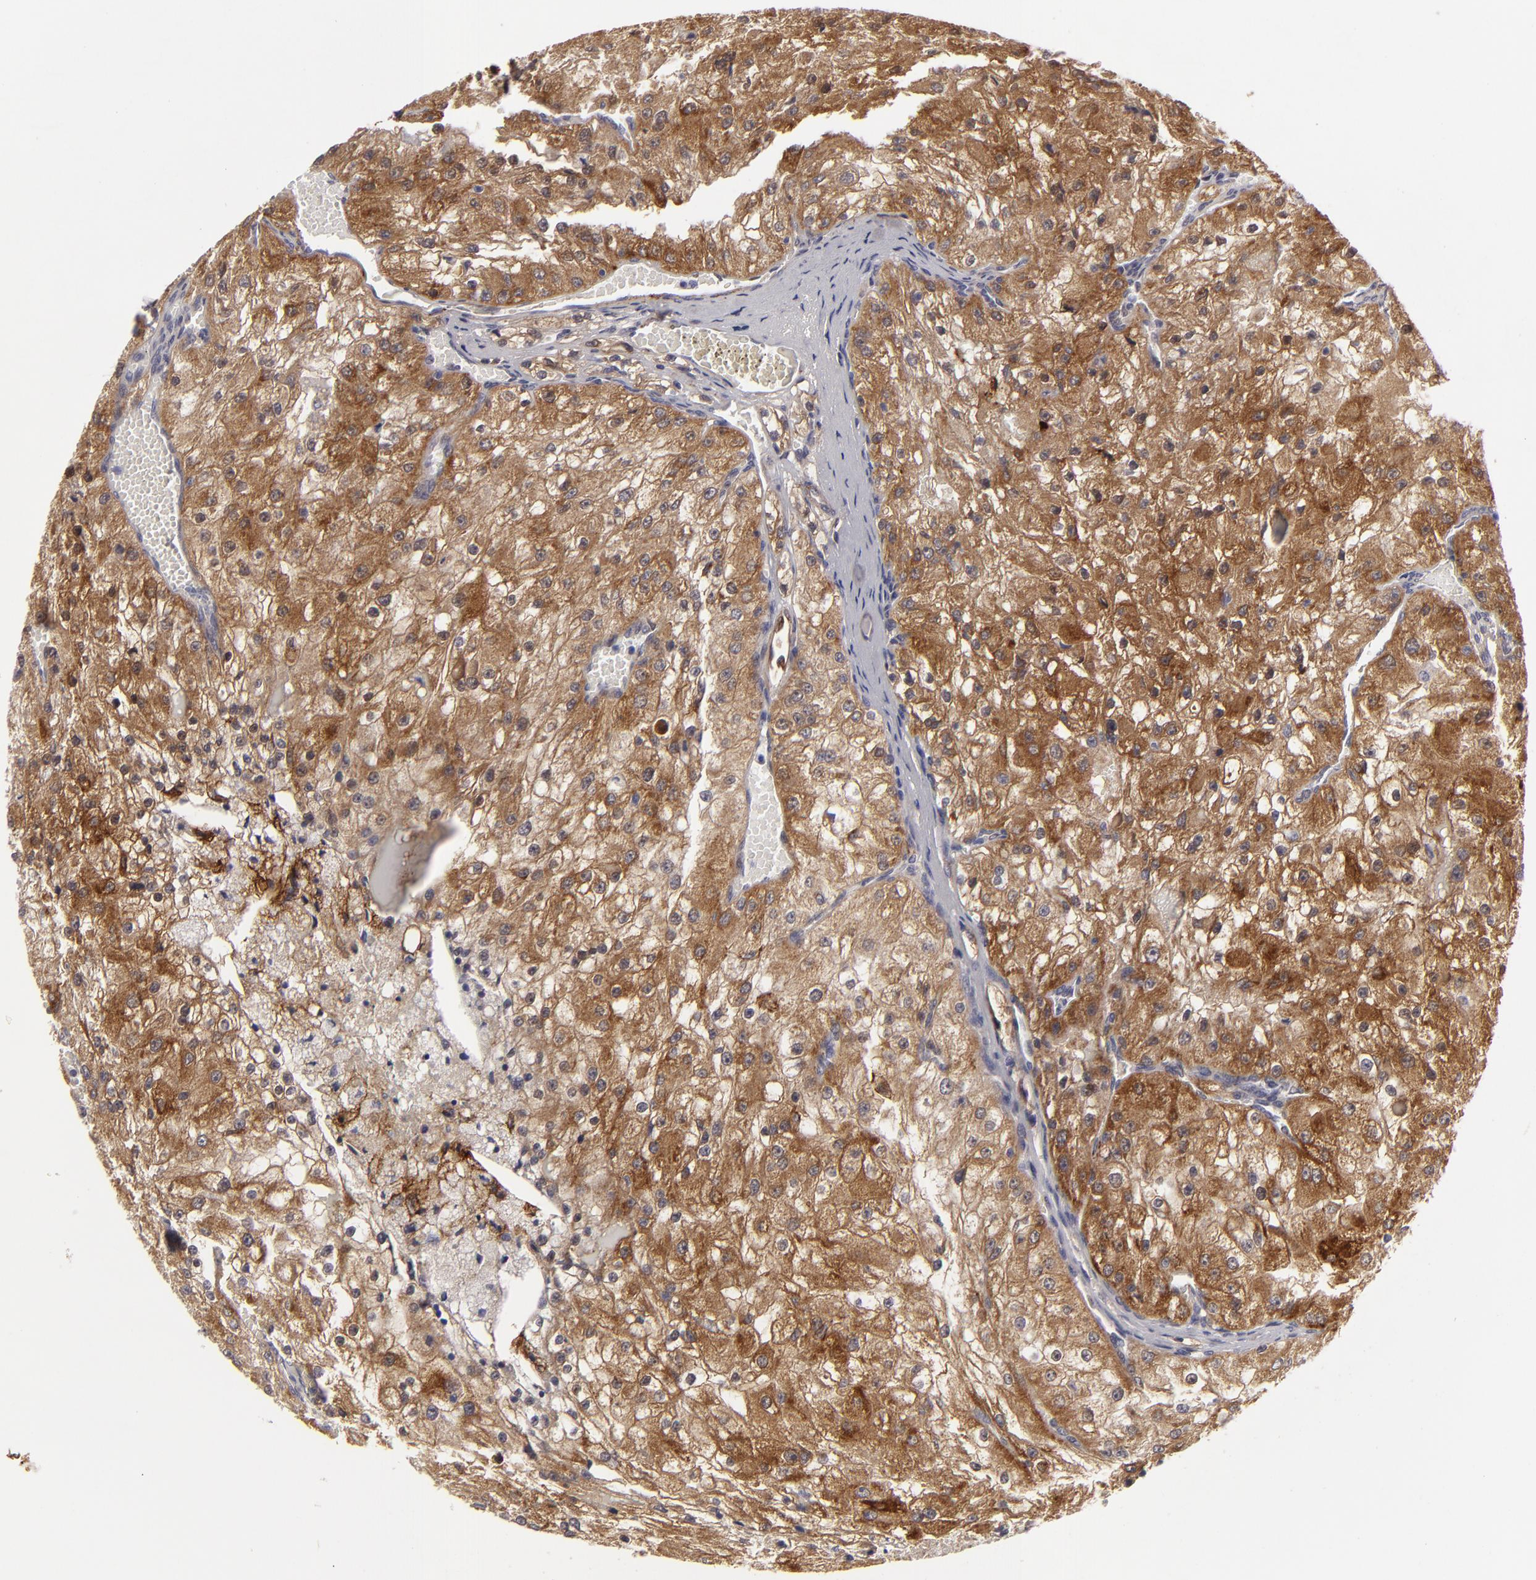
{"staining": {"intensity": "moderate", "quantity": ">75%", "location": "cytoplasmic/membranous"}, "tissue": "renal cancer", "cell_type": "Tumor cells", "image_type": "cancer", "snomed": [{"axis": "morphology", "description": "Adenocarcinoma, NOS"}, {"axis": "topography", "description": "Kidney"}], "caption": "The photomicrograph displays a brown stain indicating the presence of a protein in the cytoplasmic/membranous of tumor cells in renal cancer (adenocarcinoma).", "gene": "ALCAM", "patient": {"sex": "female", "age": 74}}